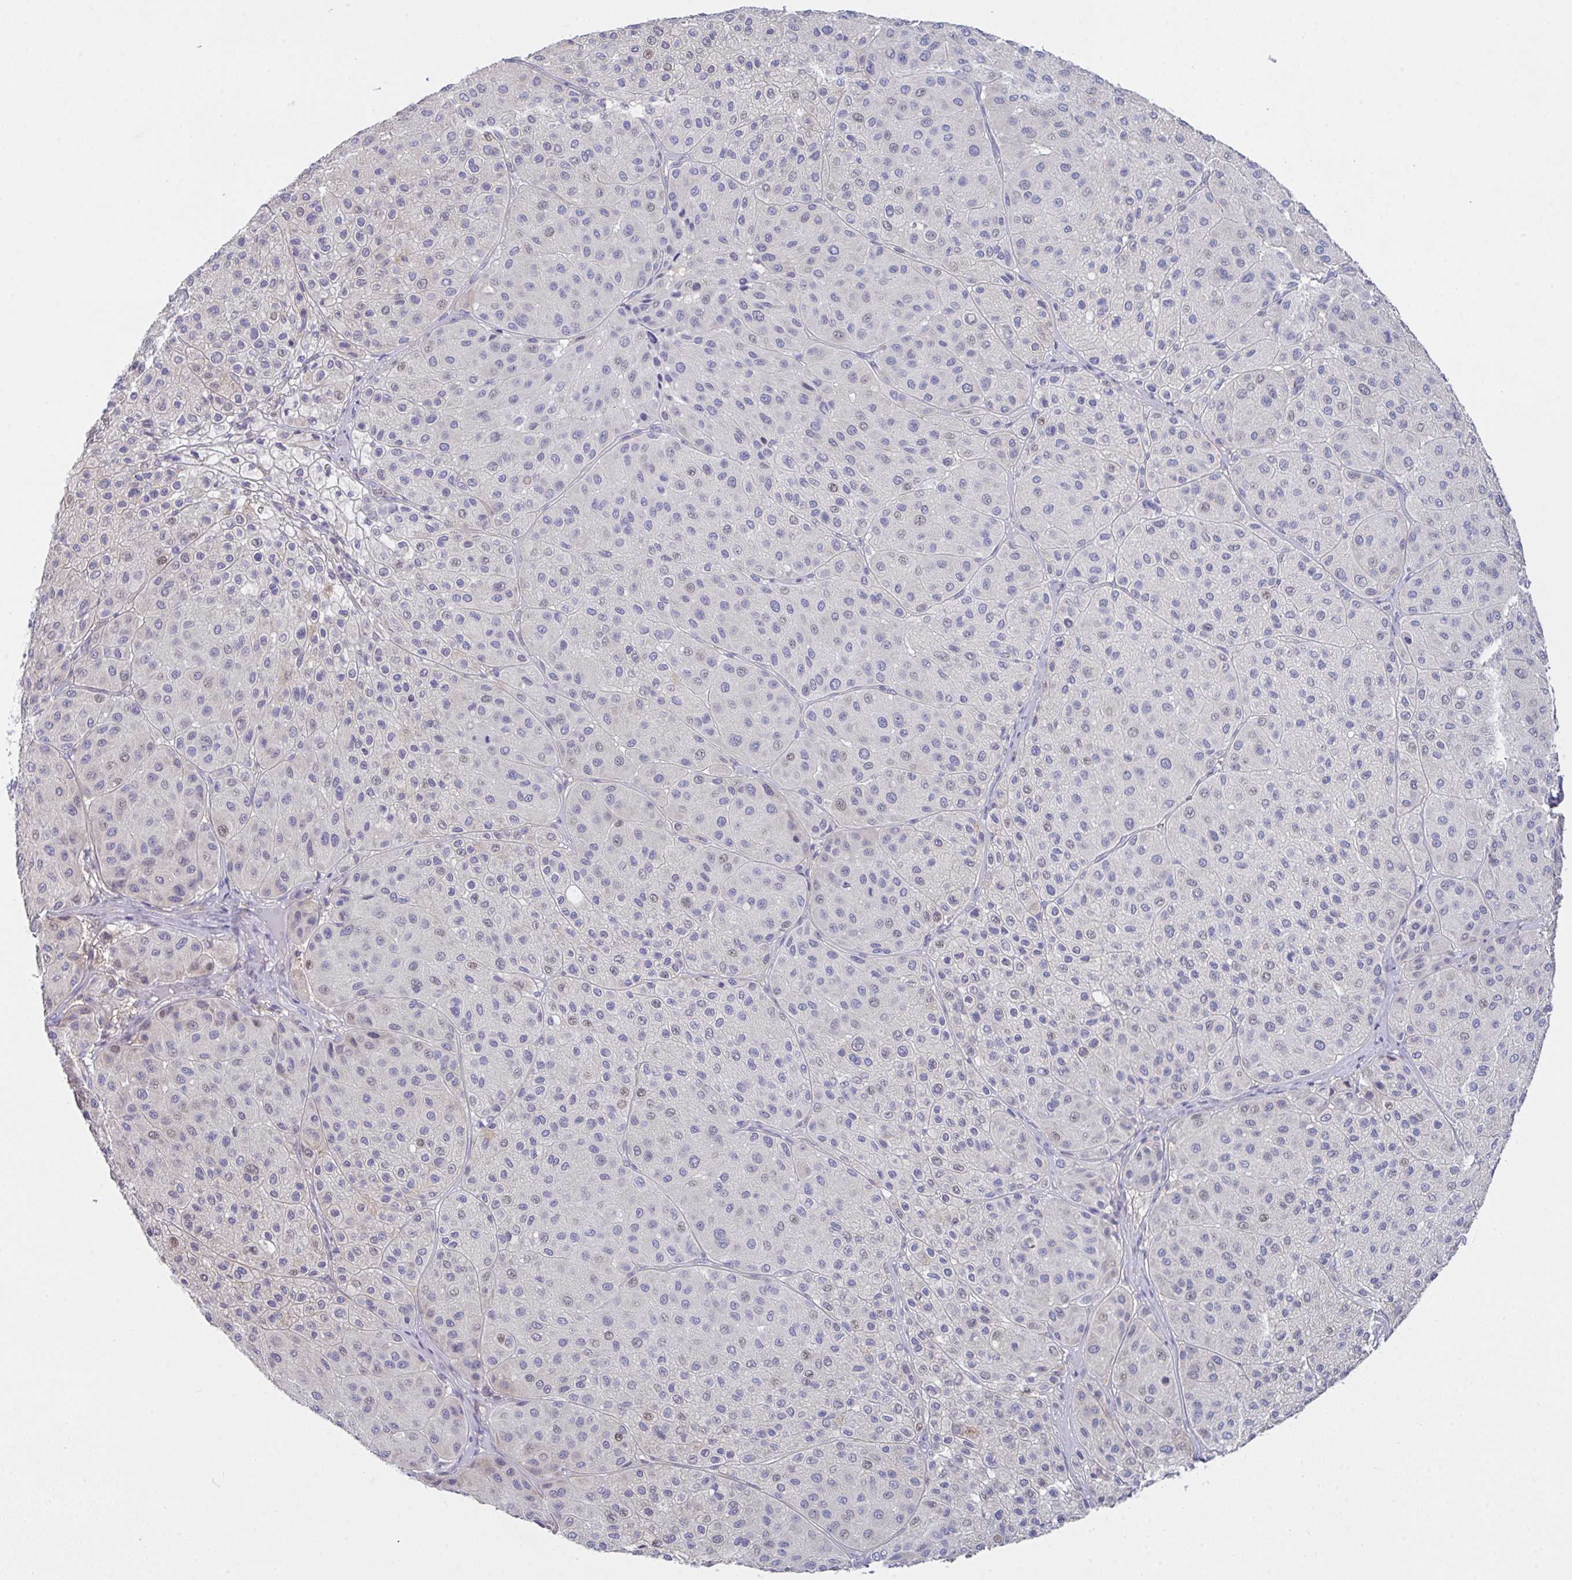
{"staining": {"intensity": "weak", "quantity": "<25%", "location": "nuclear"}, "tissue": "melanoma", "cell_type": "Tumor cells", "image_type": "cancer", "snomed": [{"axis": "morphology", "description": "Malignant melanoma, Metastatic site"}, {"axis": "topography", "description": "Smooth muscle"}], "caption": "High magnification brightfield microscopy of melanoma stained with DAB (brown) and counterstained with hematoxylin (blue): tumor cells show no significant staining.", "gene": "FBXO47", "patient": {"sex": "male", "age": 41}}